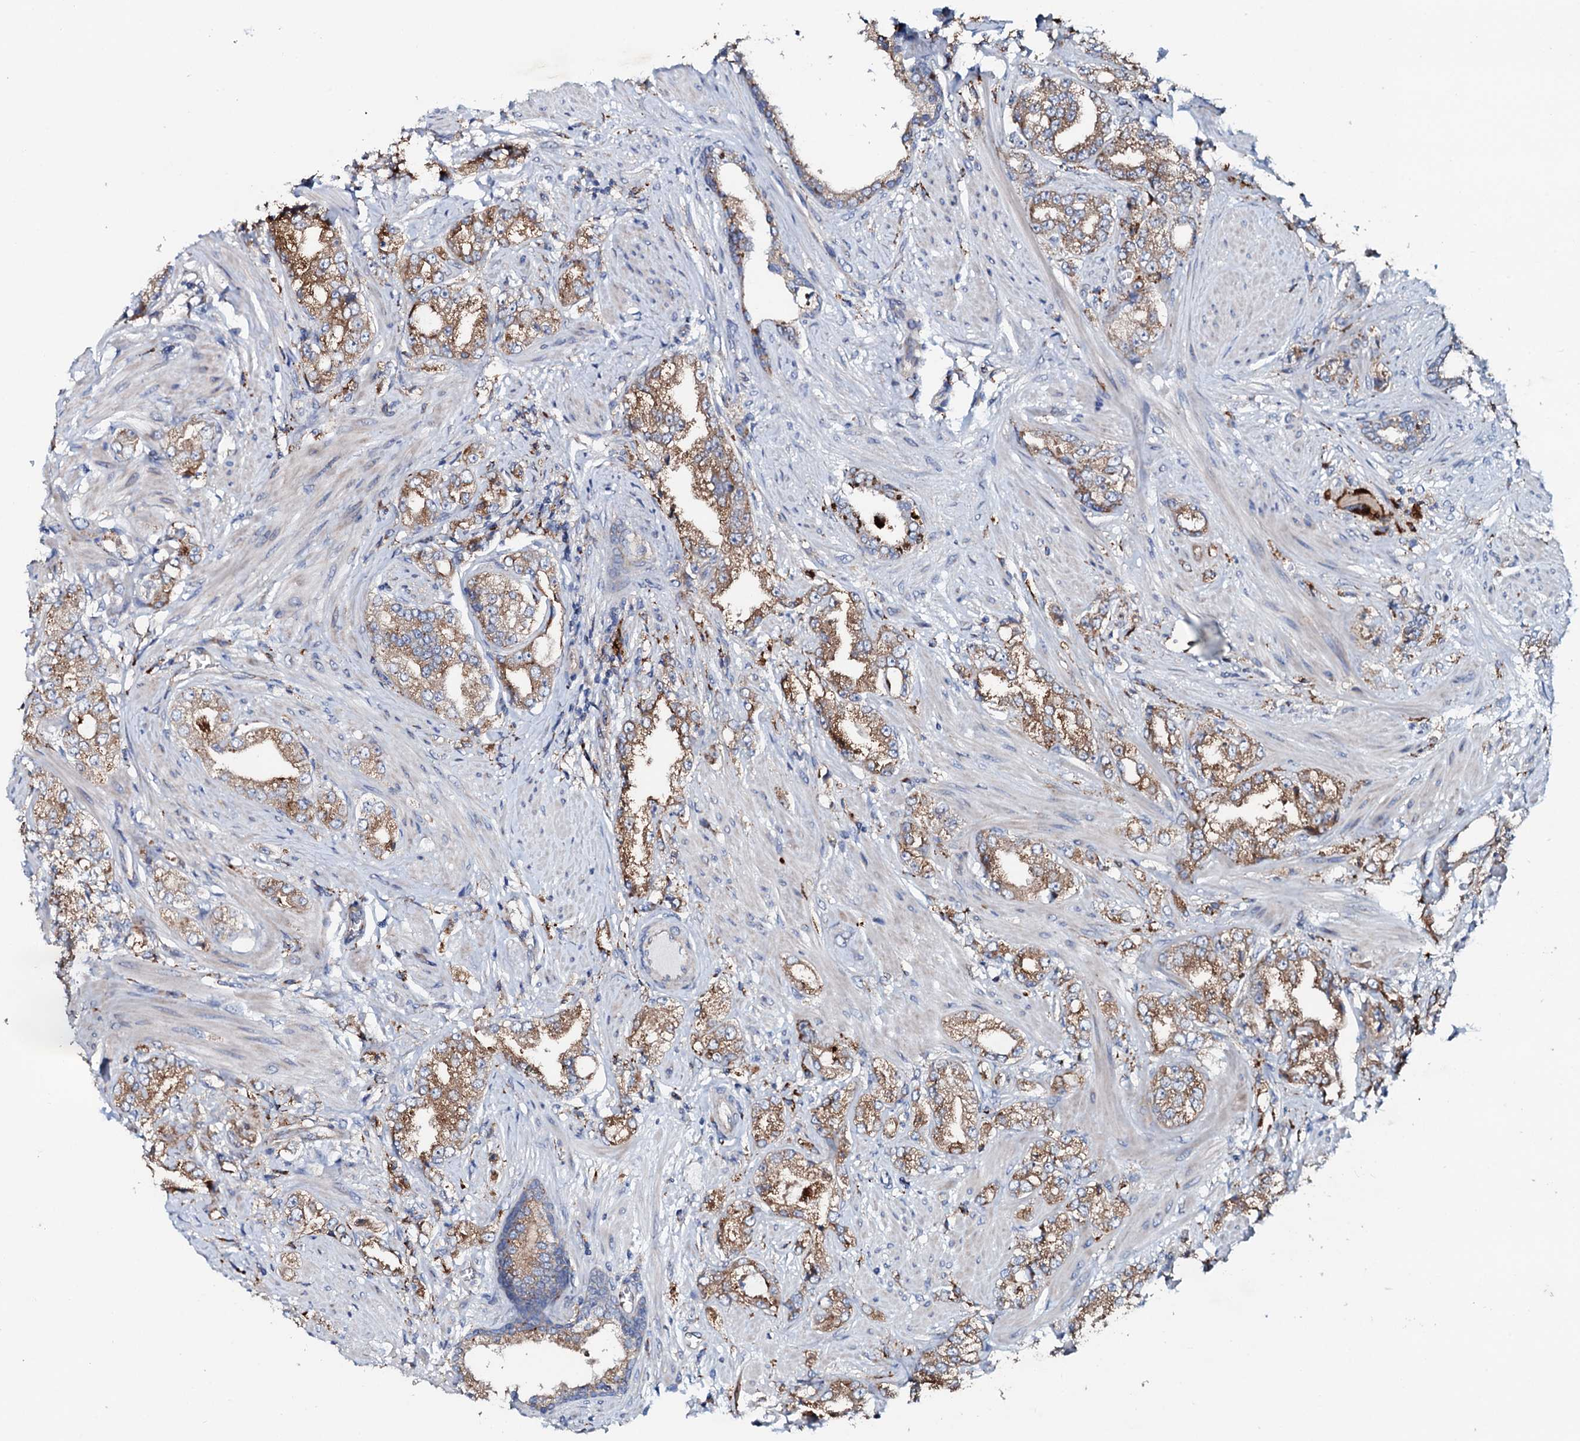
{"staining": {"intensity": "moderate", "quantity": ">75%", "location": "cytoplasmic/membranous"}, "tissue": "prostate cancer", "cell_type": "Tumor cells", "image_type": "cancer", "snomed": [{"axis": "morphology", "description": "Adenocarcinoma, High grade"}, {"axis": "topography", "description": "Prostate"}], "caption": "Protein staining of prostate cancer (high-grade adenocarcinoma) tissue displays moderate cytoplasmic/membranous expression in approximately >75% of tumor cells.", "gene": "P2RX4", "patient": {"sex": "male", "age": 64}}